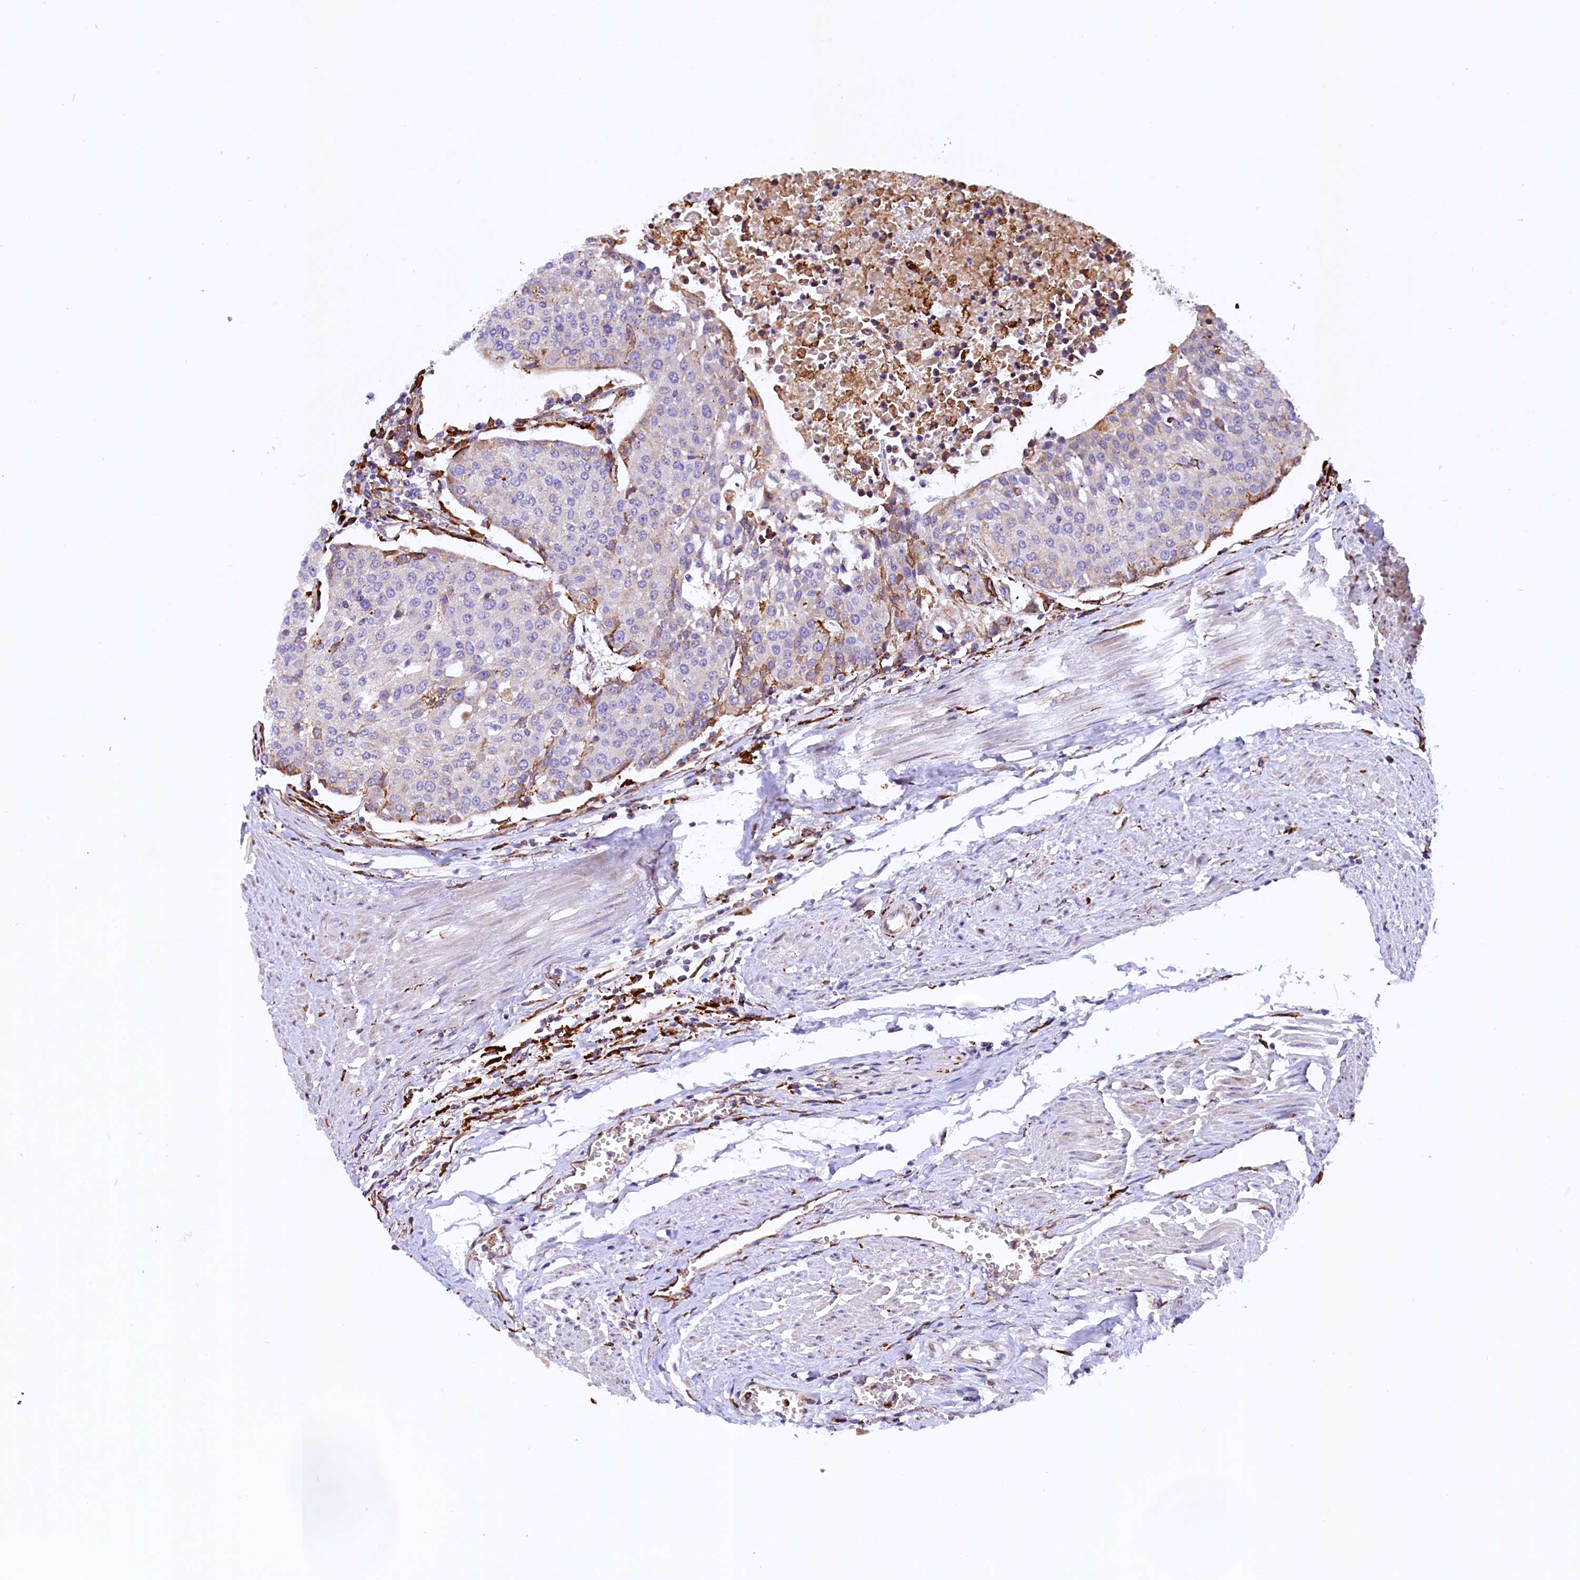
{"staining": {"intensity": "weak", "quantity": "<25%", "location": "cytoplasmic/membranous"}, "tissue": "urothelial cancer", "cell_type": "Tumor cells", "image_type": "cancer", "snomed": [{"axis": "morphology", "description": "Urothelial carcinoma, High grade"}, {"axis": "topography", "description": "Urinary bladder"}], "caption": "Immunohistochemistry of human urothelial cancer displays no positivity in tumor cells.", "gene": "CMTR2", "patient": {"sex": "female", "age": 85}}